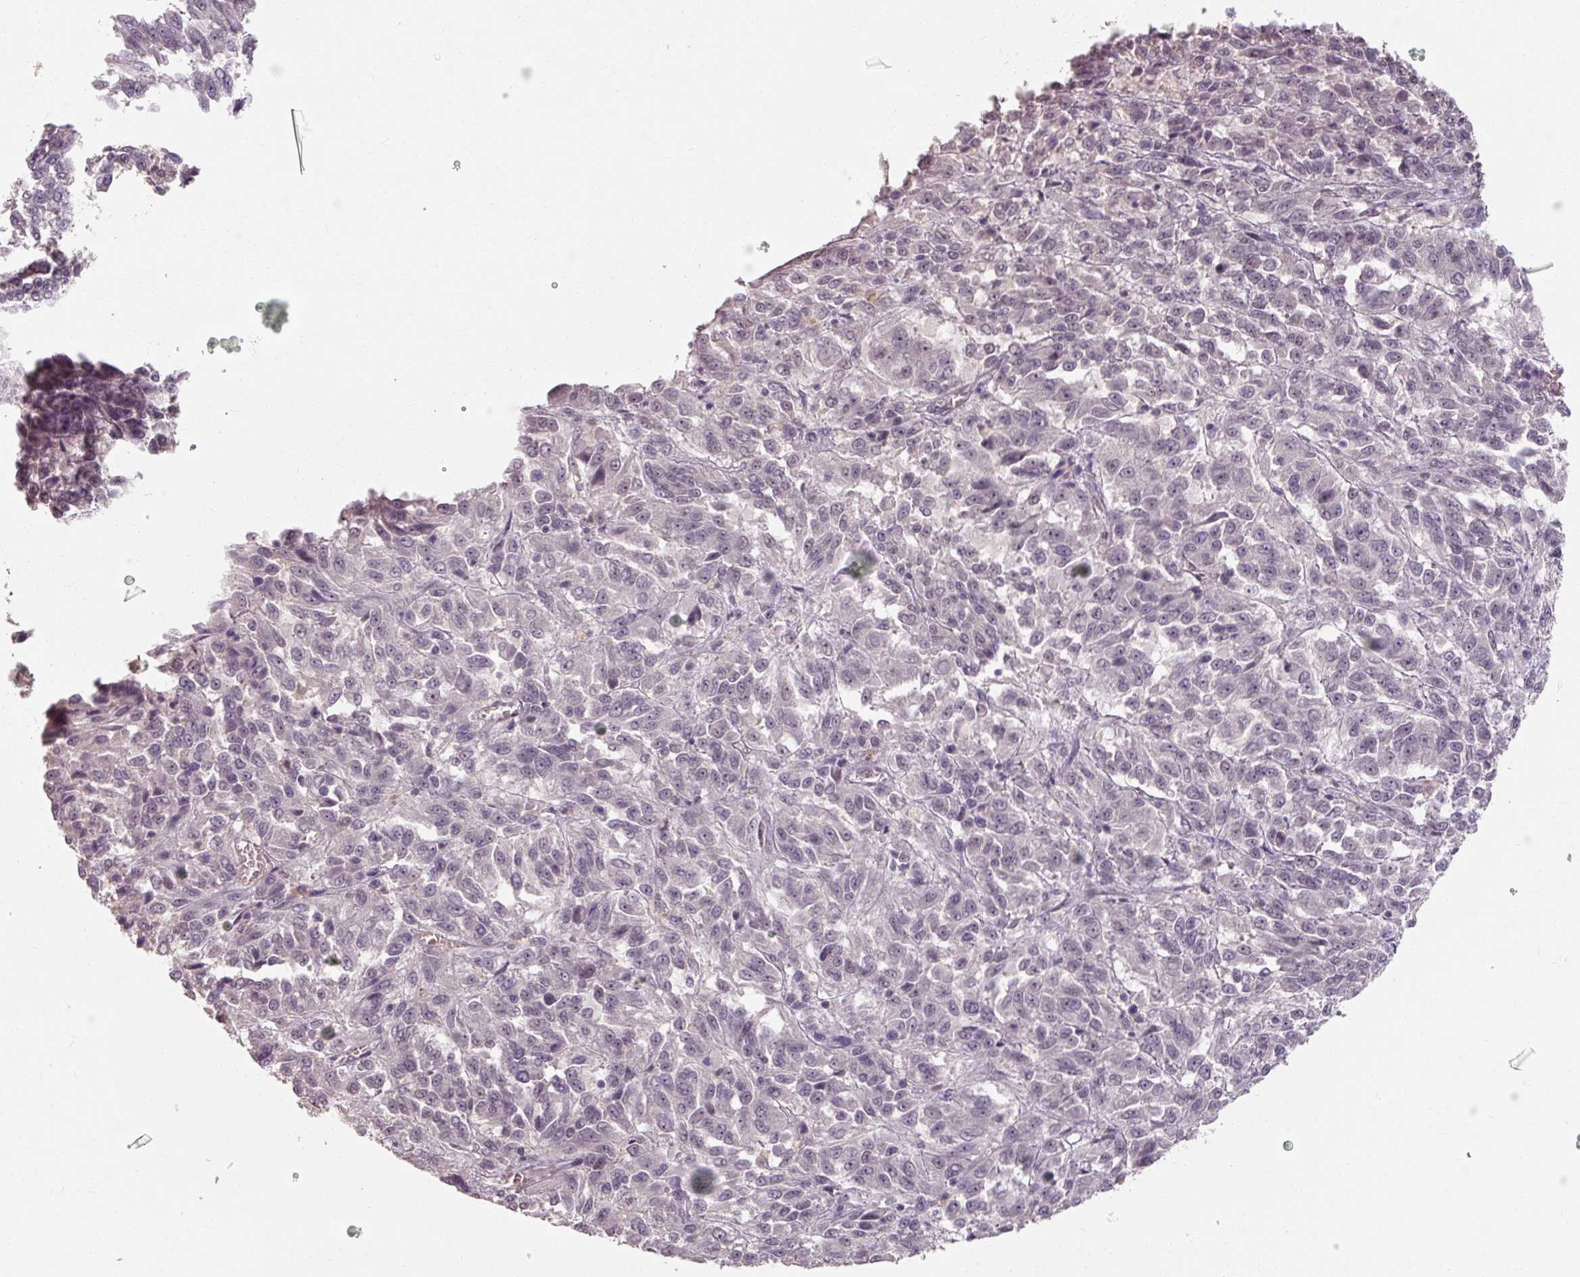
{"staining": {"intensity": "negative", "quantity": "none", "location": "none"}, "tissue": "melanoma", "cell_type": "Tumor cells", "image_type": "cancer", "snomed": [{"axis": "morphology", "description": "Malignant melanoma, Metastatic site"}, {"axis": "topography", "description": "Lung"}], "caption": "Immunohistochemistry (IHC) of malignant melanoma (metastatic site) displays no expression in tumor cells. (Brightfield microscopy of DAB (3,3'-diaminobenzidine) immunohistochemistry (IHC) at high magnification).", "gene": "ZFTRAF1", "patient": {"sex": "male", "age": 64}}